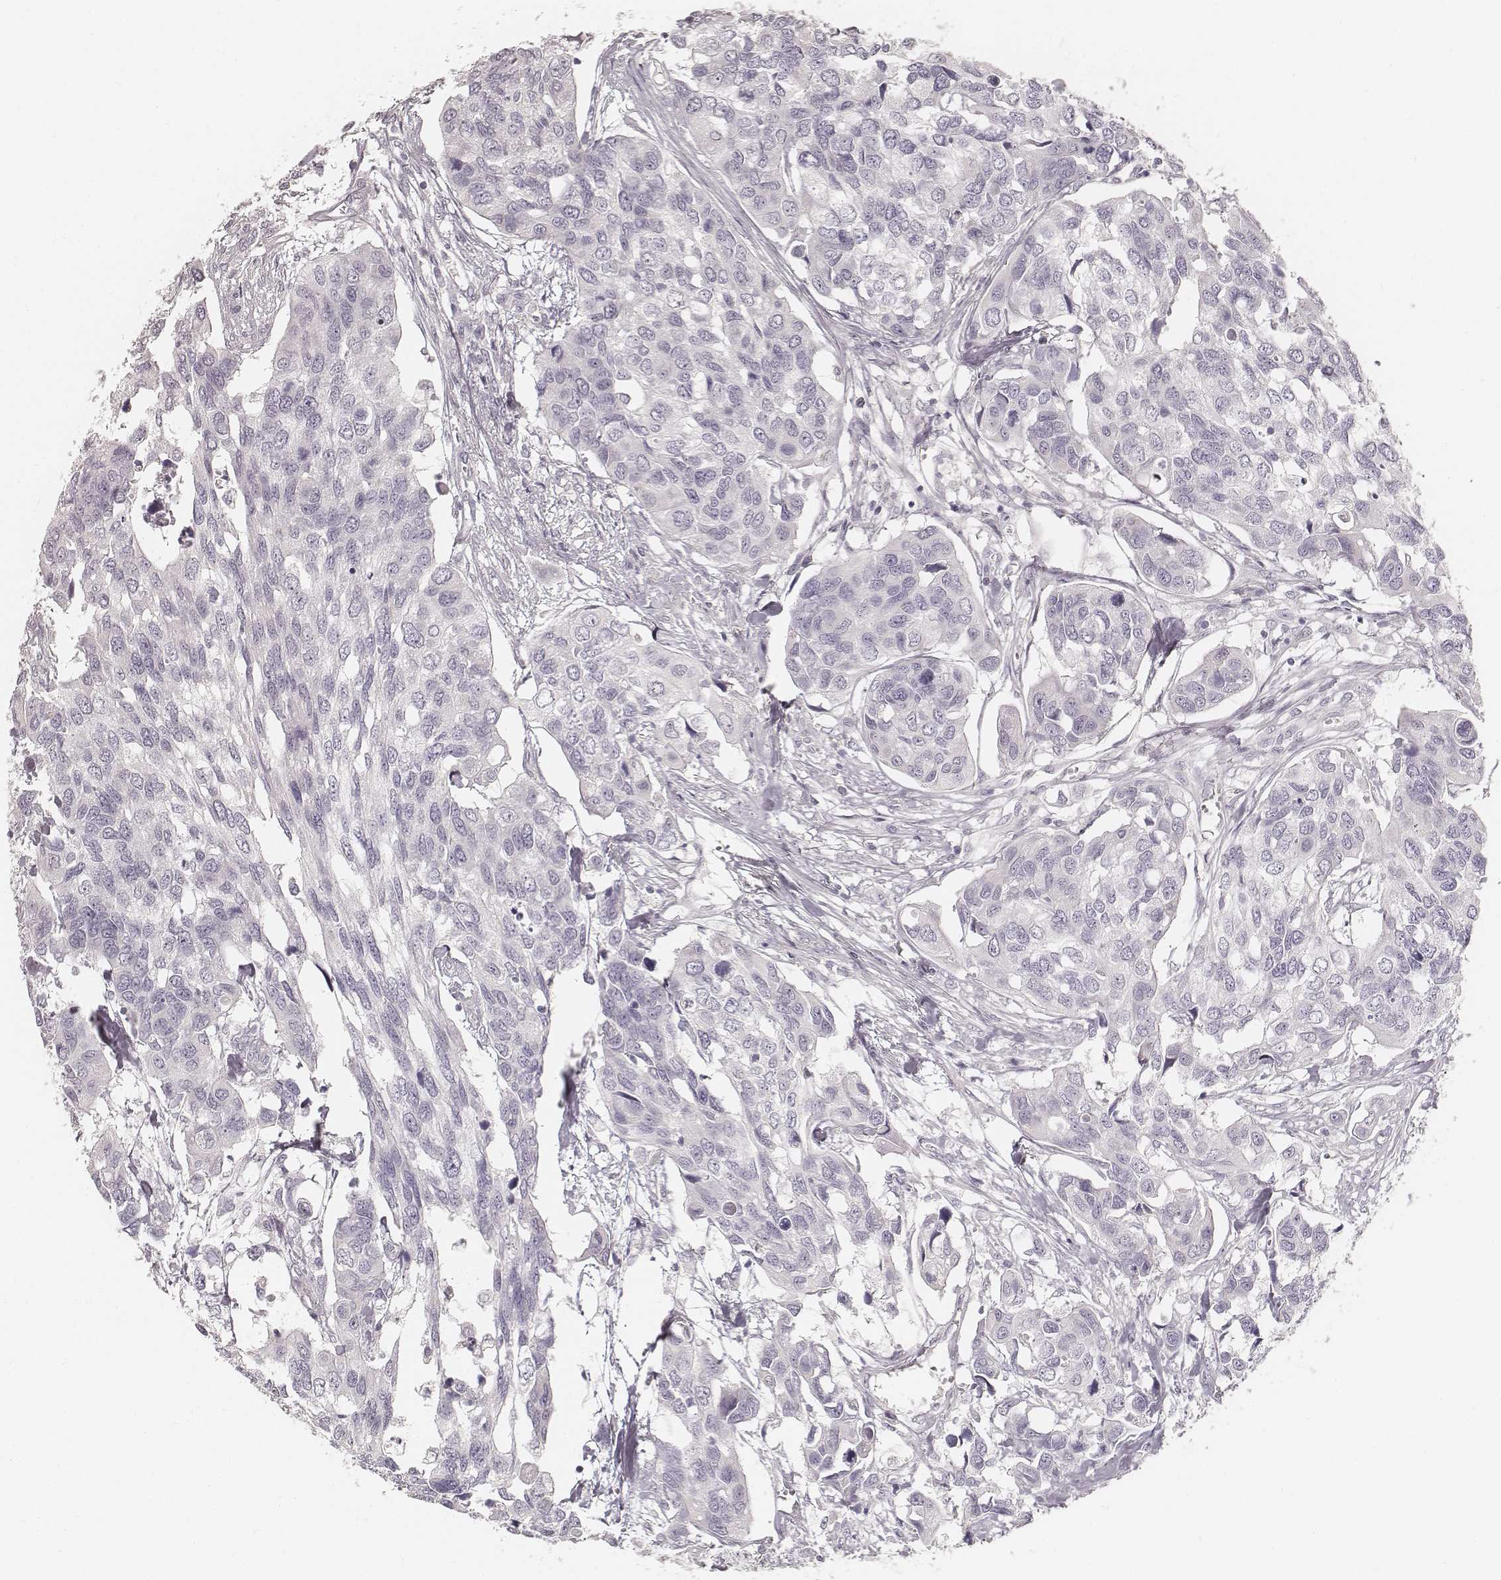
{"staining": {"intensity": "negative", "quantity": "none", "location": "none"}, "tissue": "urothelial cancer", "cell_type": "Tumor cells", "image_type": "cancer", "snomed": [{"axis": "morphology", "description": "Urothelial carcinoma, High grade"}, {"axis": "topography", "description": "Urinary bladder"}], "caption": "High magnification brightfield microscopy of urothelial carcinoma (high-grade) stained with DAB (3,3'-diaminobenzidine) (brown) and counterstained with hematoxylin (blue): tumor cells show no significant staining.", "gene": "HNF4G", "patient": {"sex": "male", "age": 60}}